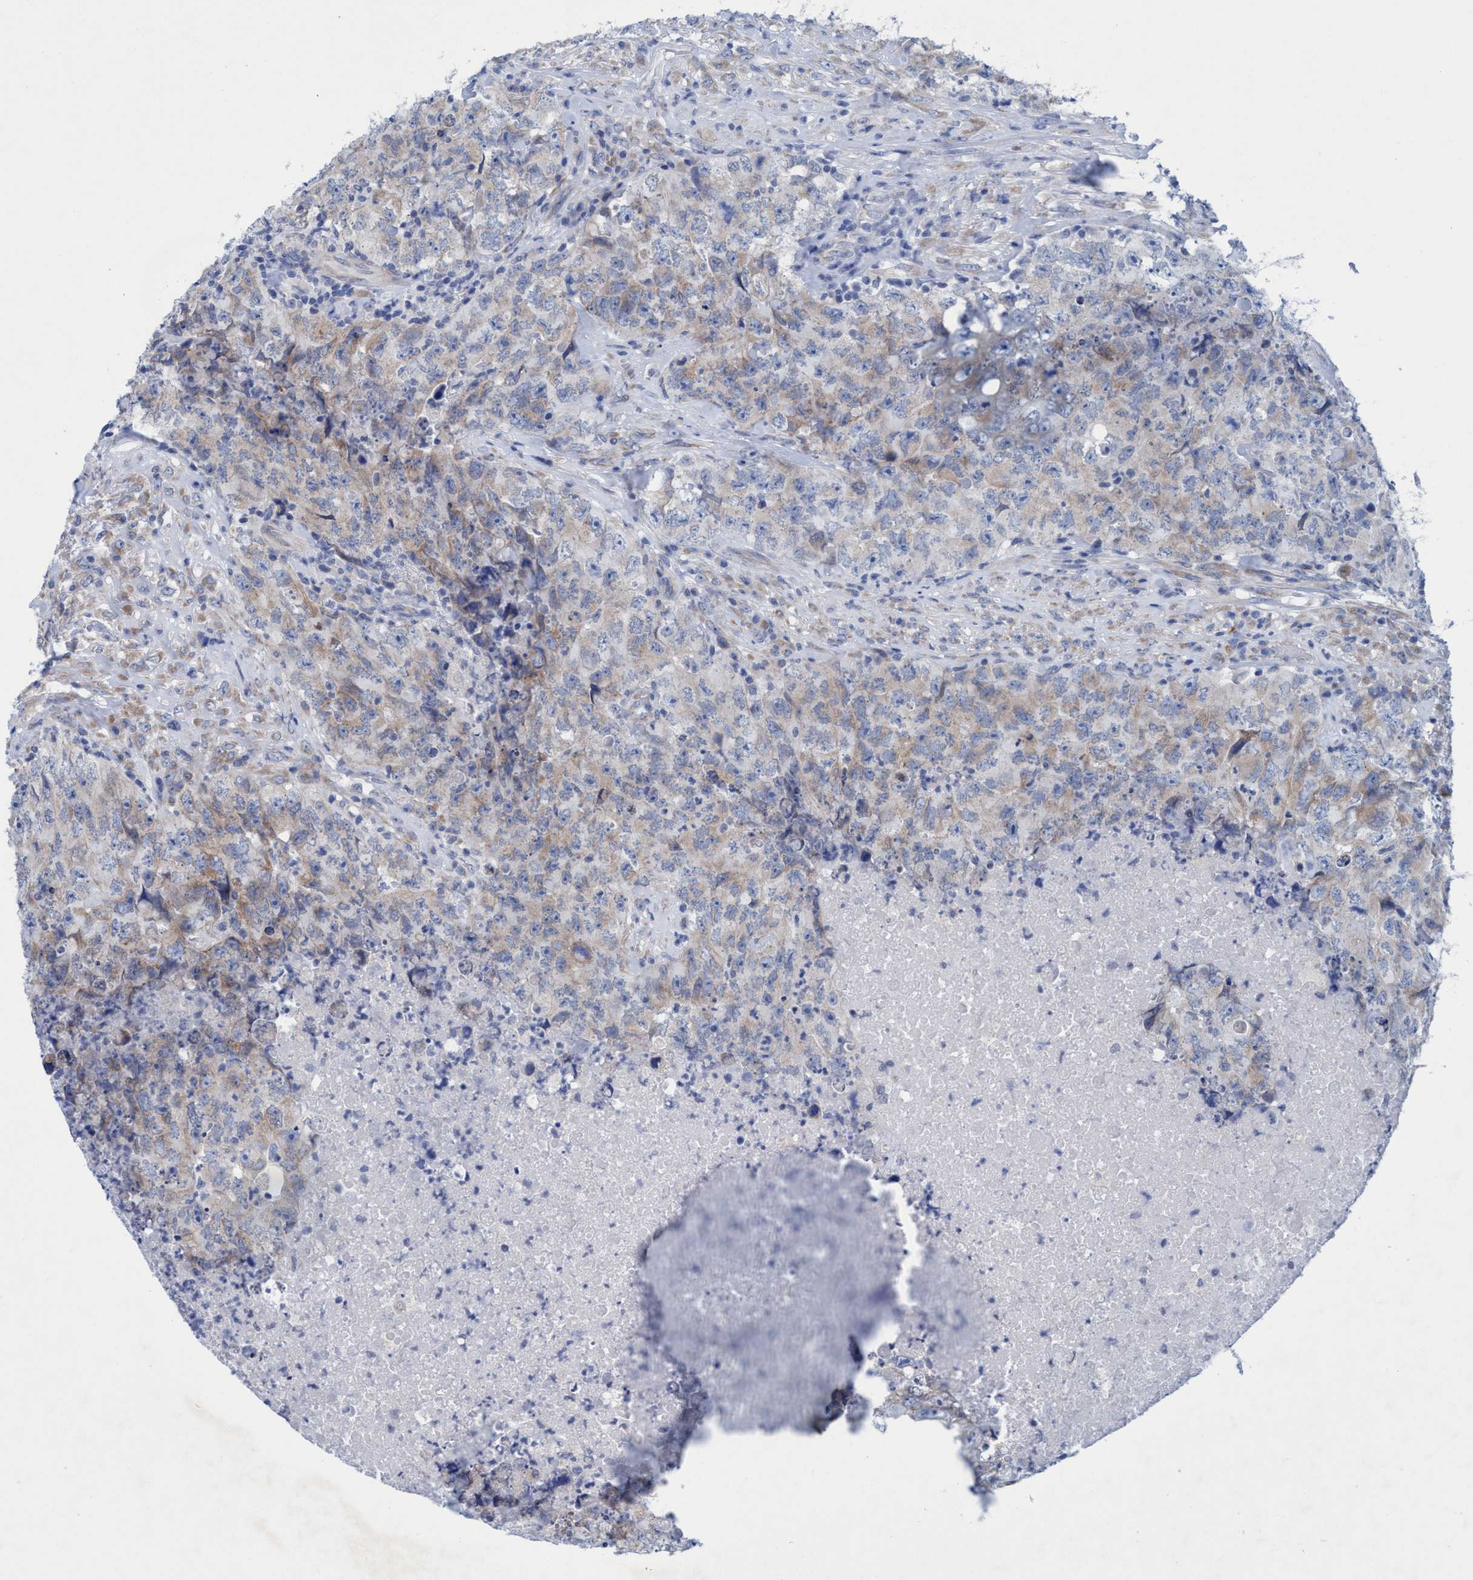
{"staining": {"intensity": "weak", "quantity": "25%-75%", "location": "cytoplasmic/membranous"}, "tissue": "testis cancer", "cell_type": "Tumor cells", "image_type": "cancer", "snomed": [{"axis": "morphology", "description": "Carcinoma, Embryonal, NOS"}, {"axis": "topography", "description": "Testis"}], "caption": "Brown immunohistochemical staining in testis cancer (embryonal carcinoma) displays weak cytoplasmic/membranous staining in about 25%-75% of tumor cells.", "gene": "RSAD1", "patient": {"sex": "male", "age": 32}}